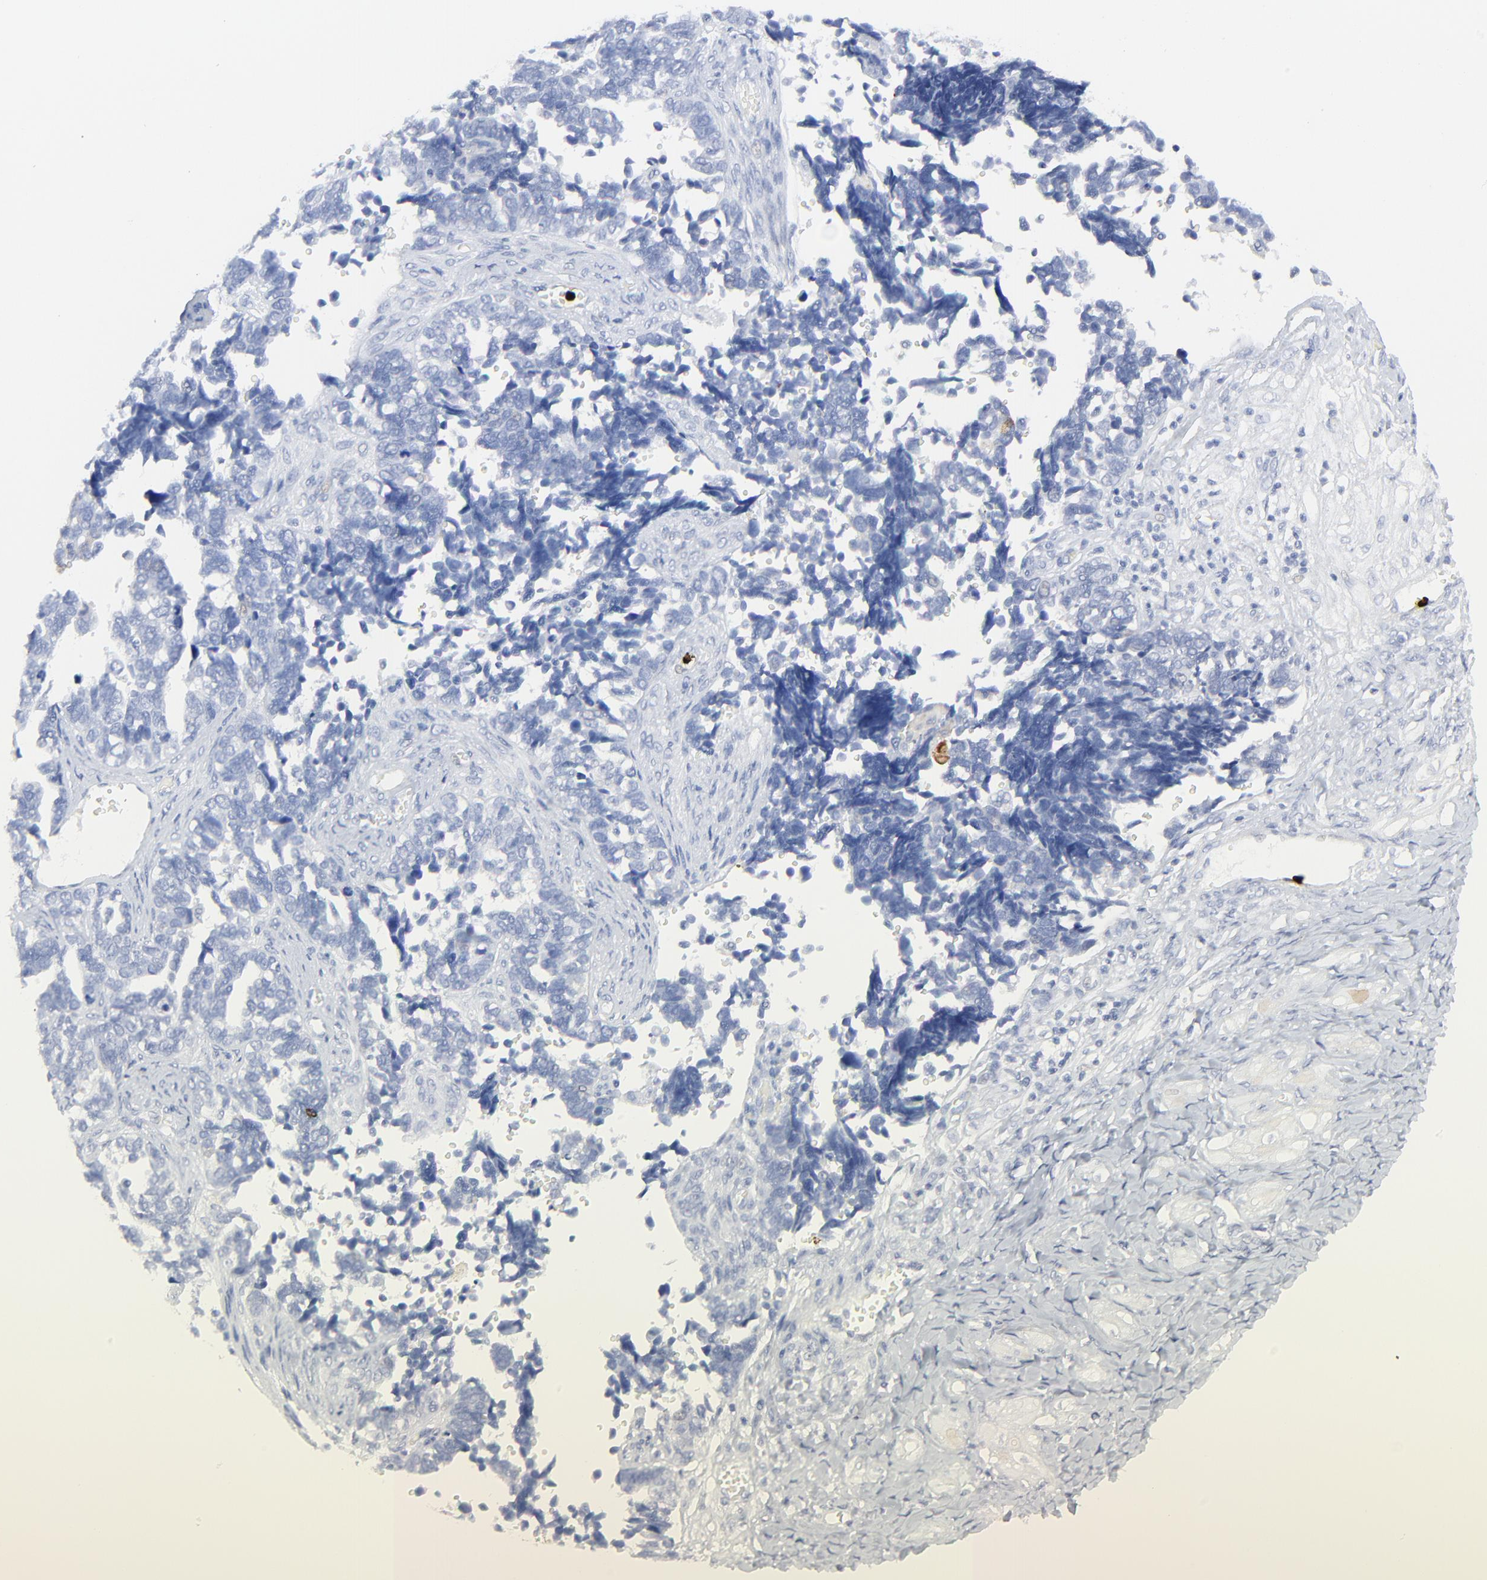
{"staining": {"intensity": "negative", "quantity": "none", "location": "none"}, "tissue": "ovarian cancer", "cell_type": "Tumor cells", "image_type": "cancer", "snomed": [{"axis": "morphology", "description": "Cystadenocarcinoma, serous, NOS"}, {"axis": "topography", "description": "Ovary"}], "caption": "This is an IHC histopathology image of ovarian cancer. There is no positivity in tumor cells.", "gene": "LCN2", "patient": {"sex": "female", "age": 77}}